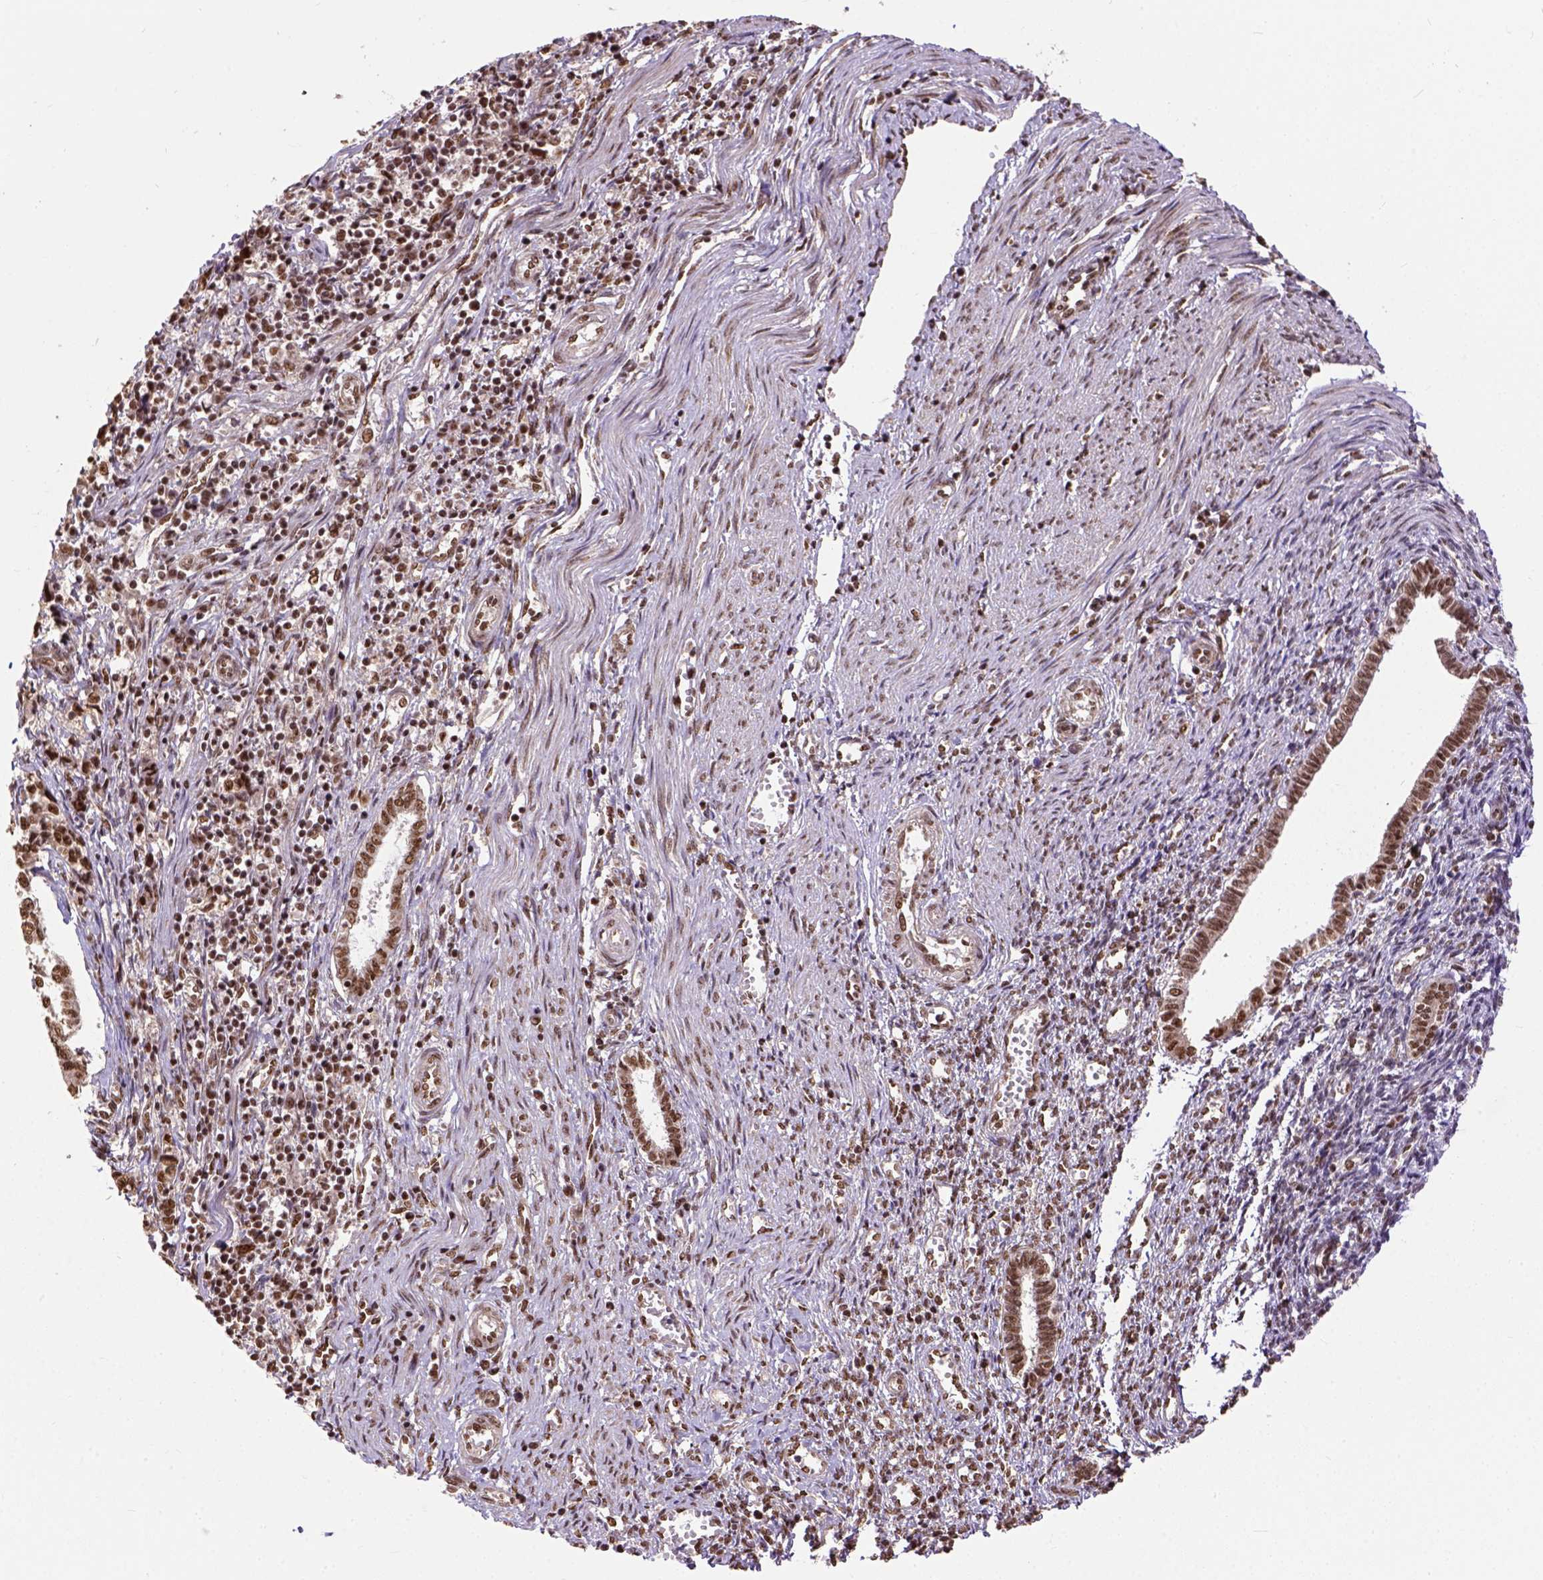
{"staining": {"intensity": "moderate", "quantity": ">75%", "location": "nuclear"}, "tissue": "endometrial cancer", "cell_type": "Tumor cells", "image_type": "cancer", "snomed": [{"axis": "morphology", "description": "Adenocarcinoma, NOS"}, {"axis": "topography", "description": "Endometrium"}], "caption": "Endometrial cancer stained with DAB (3,3'-diaminobenzidine) immunohistochemistry (IHC) displays medium levels of moderate nuclear expression in approximately >75% of tumor cells.", "gene": "NACC1", "patient": {"sex": "female", "age": 43}}